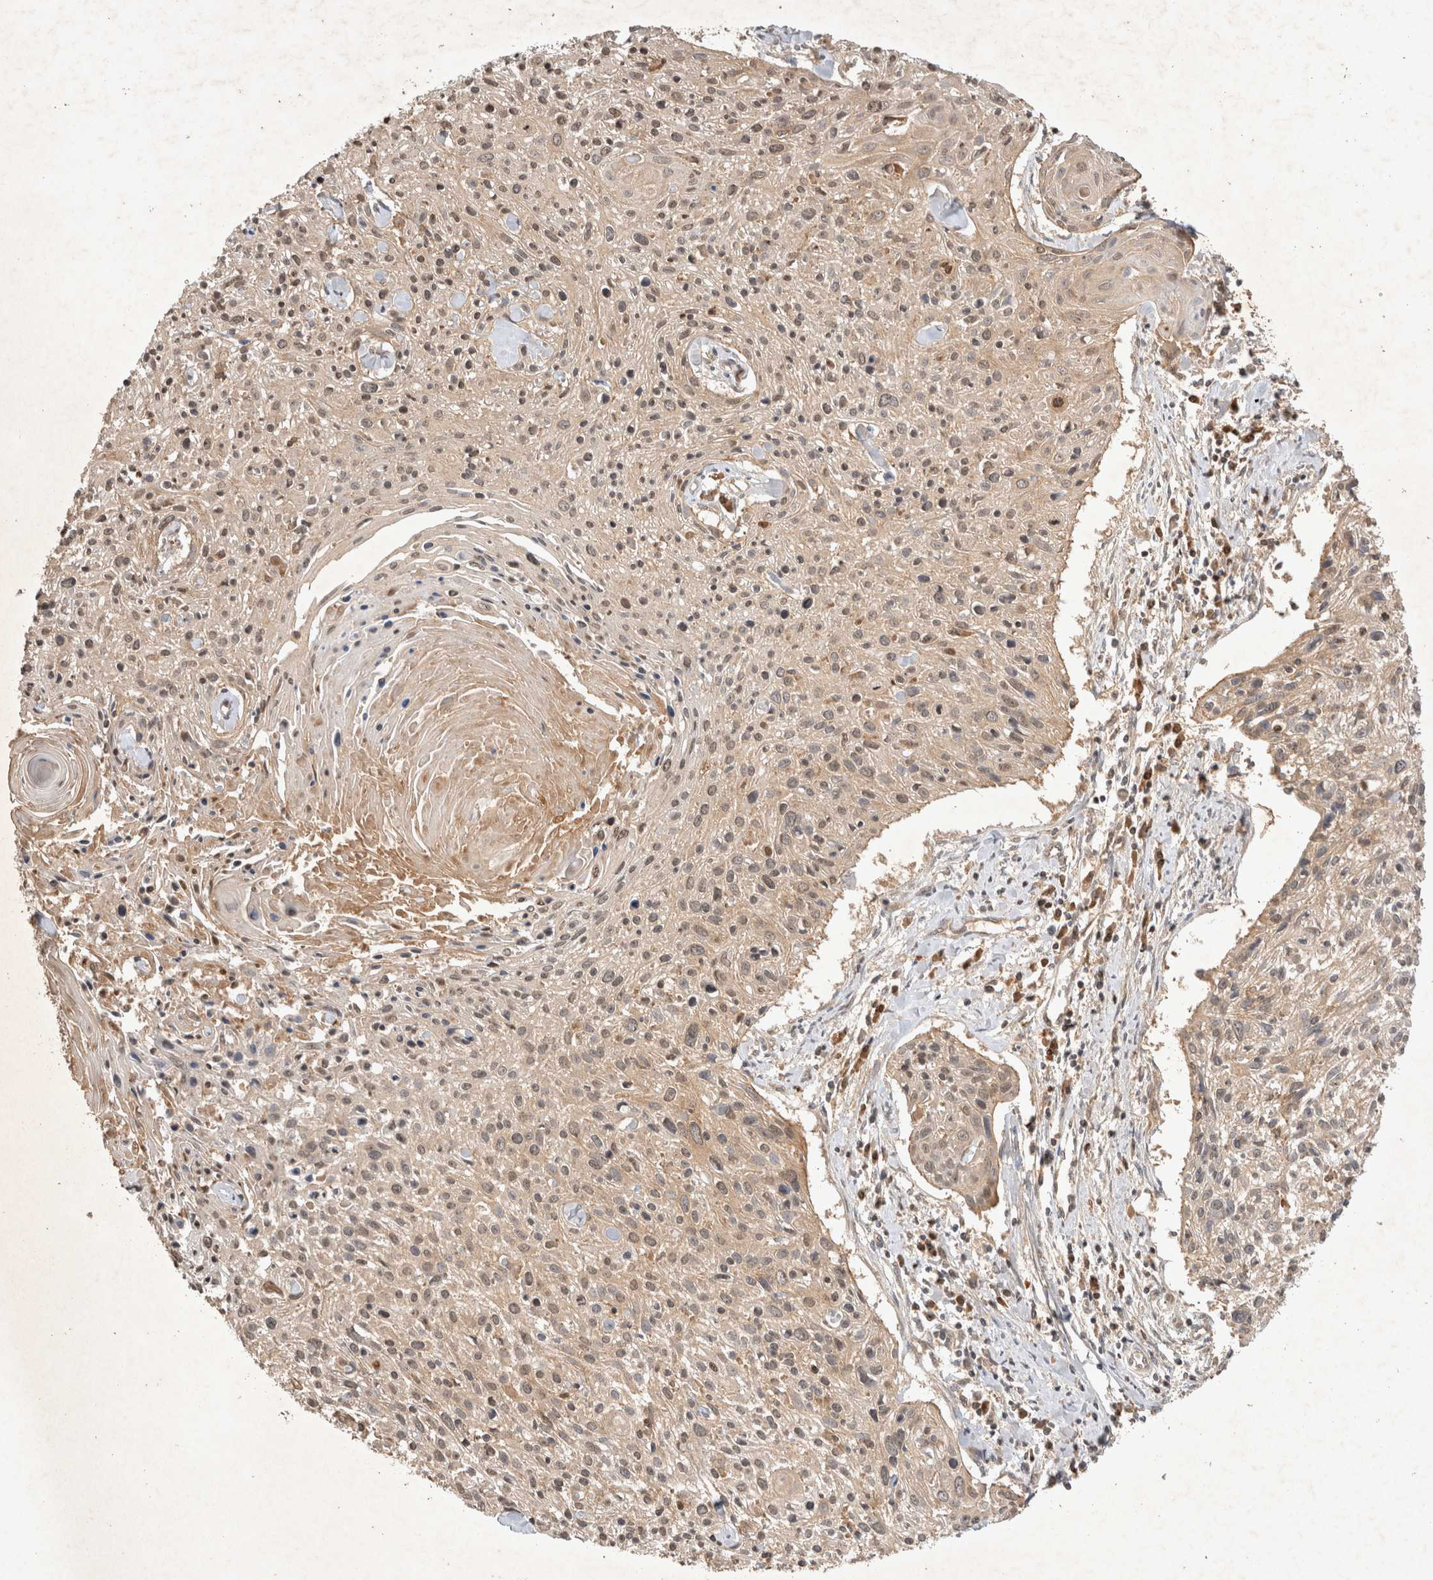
{"staining": {"intensity": "weak", "quantity": "25%-75%", "location": "nuclear"}, "tissue": "cervical cancer", "cell_type": "Tumor cells", "image_type": "cancer", "snomed": [{"axis": "morphology", "description": "Squamous cell carcinoma, NOS"}, {"axis": "topography", "description": "Cervix"}], "caption": "IHC image of cervical cancer (squamous cell carcinoma) stained for a protein (brown), which demonstrates low levels of weak nuclear expression in approximately 25%-75% of tumor cells.", "gene": "YES1", "patient": {"sex": "female", "age": 51}}